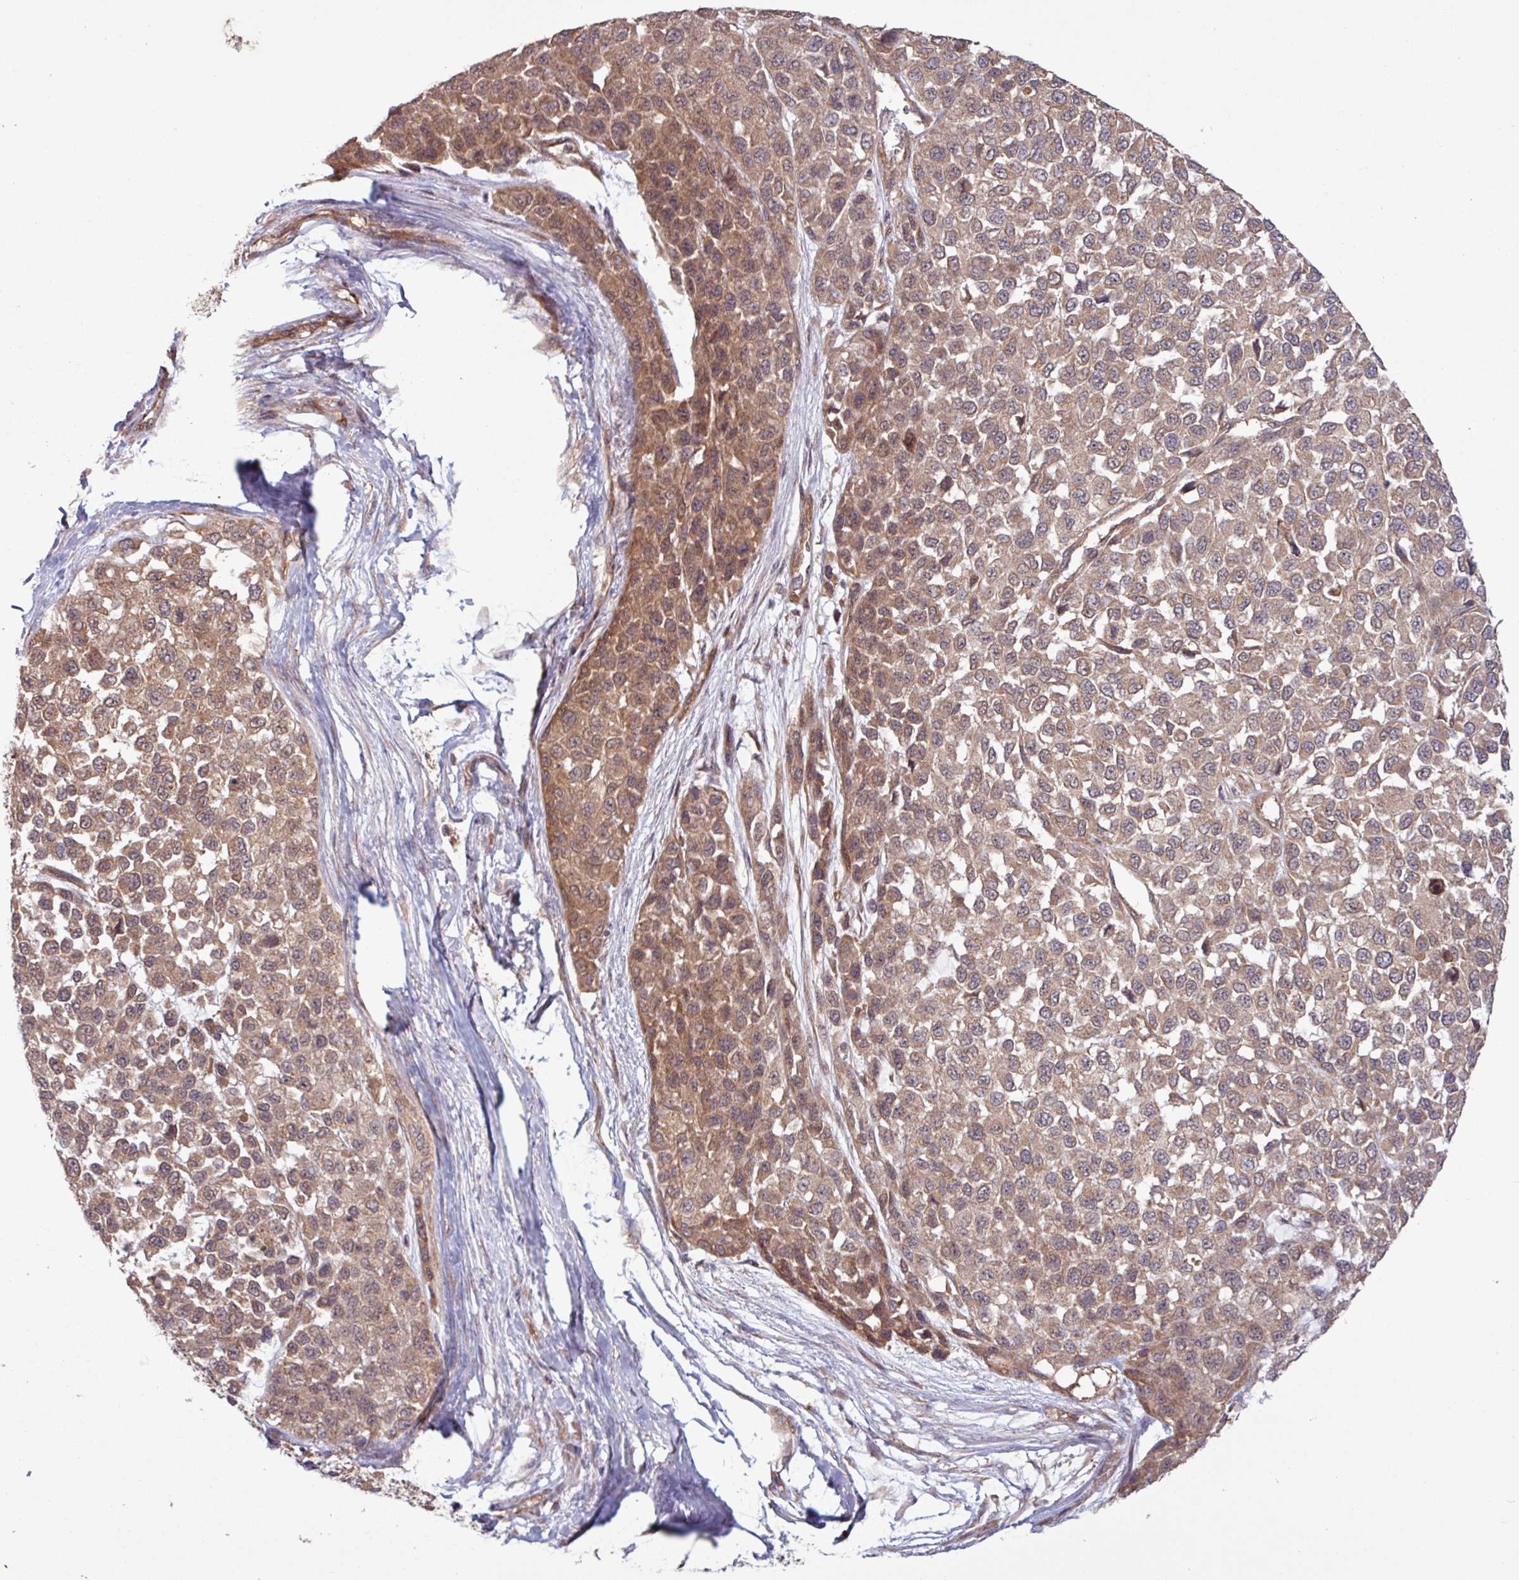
{"staining": {"intensity": "moderate", "quantity": ">75%", "location": "cytoplasmic/membranous"}, "tissue": "melanoma", "cell_type": "Tumor cells", "image_type": "cancer", "snomed": [{"axis": "morphology", "description": "Malignant melanoma, NOS"}, {"axis": "topography", "description": "Skin"}], "caption": "This histopathology image displays immunohistochemistry (IHC) staining of melanoma, with medium moderate cytoplasmic/membranous positivity in about >75% of tumor cells.", "gene": "TRABD2A", "patient": {"sex": "male", "age": 62}}